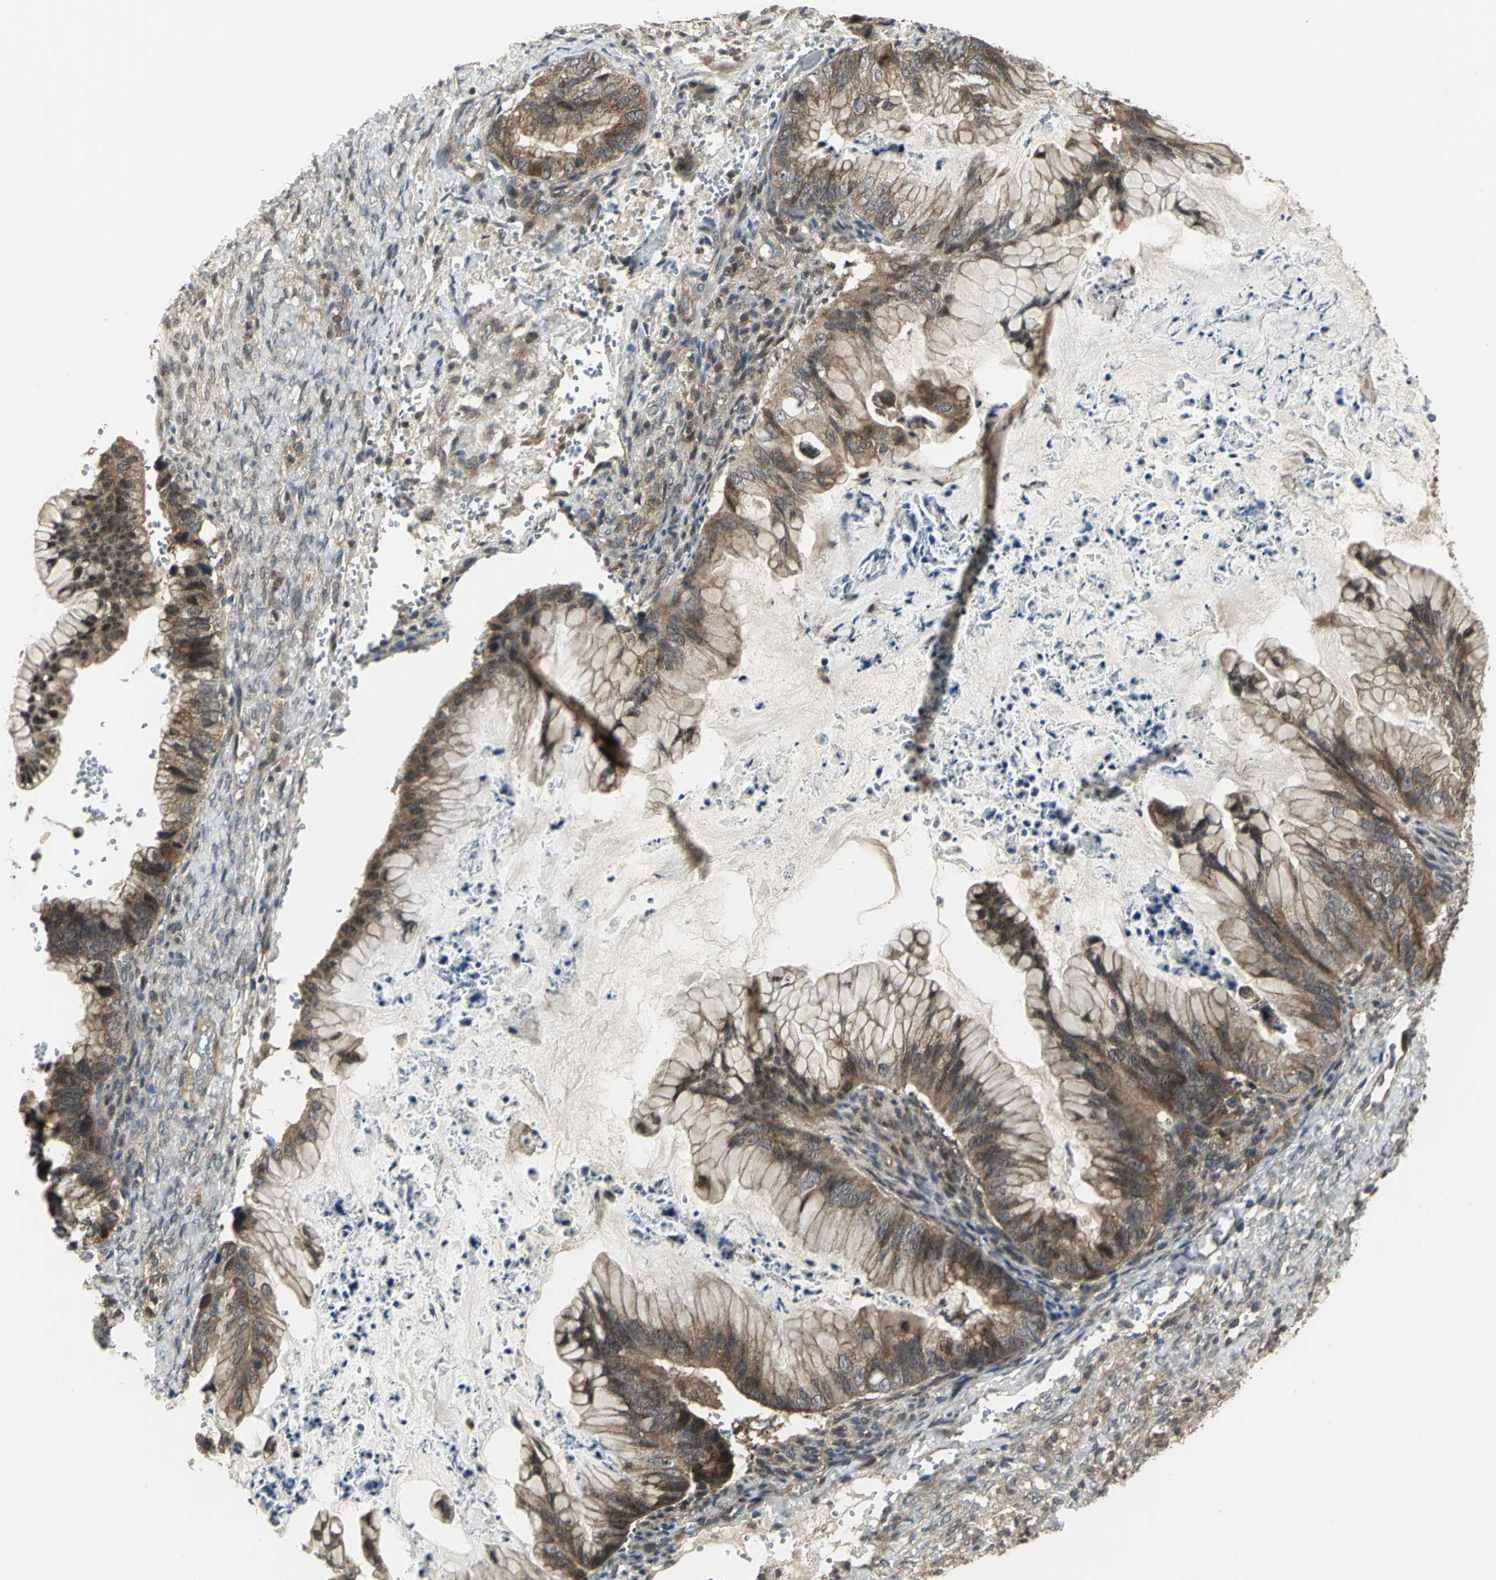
{"staining": {"intensity": "moderate", "quantity": ">75%", "location": "cytoplasmic/membranous"}, "tissue": "ovarian cancer", "cell_type": "Tumor cells", "image_type": "cancer", "snomed": [{"axis": "morphology", "description": "Cystadenocarcinoma, mucinous, NOS"}, {"axis": "topography", "description": "Ovary"}], "caption": "Tumor cells show medium levels of moderate cytoplasmic/membranous expression in approximately >75% of cells in human ovarian mucinous cystadenocarcinoma.", "gene": "MAPK8IP3", "patient": {"sex": "female", "age": 36}}